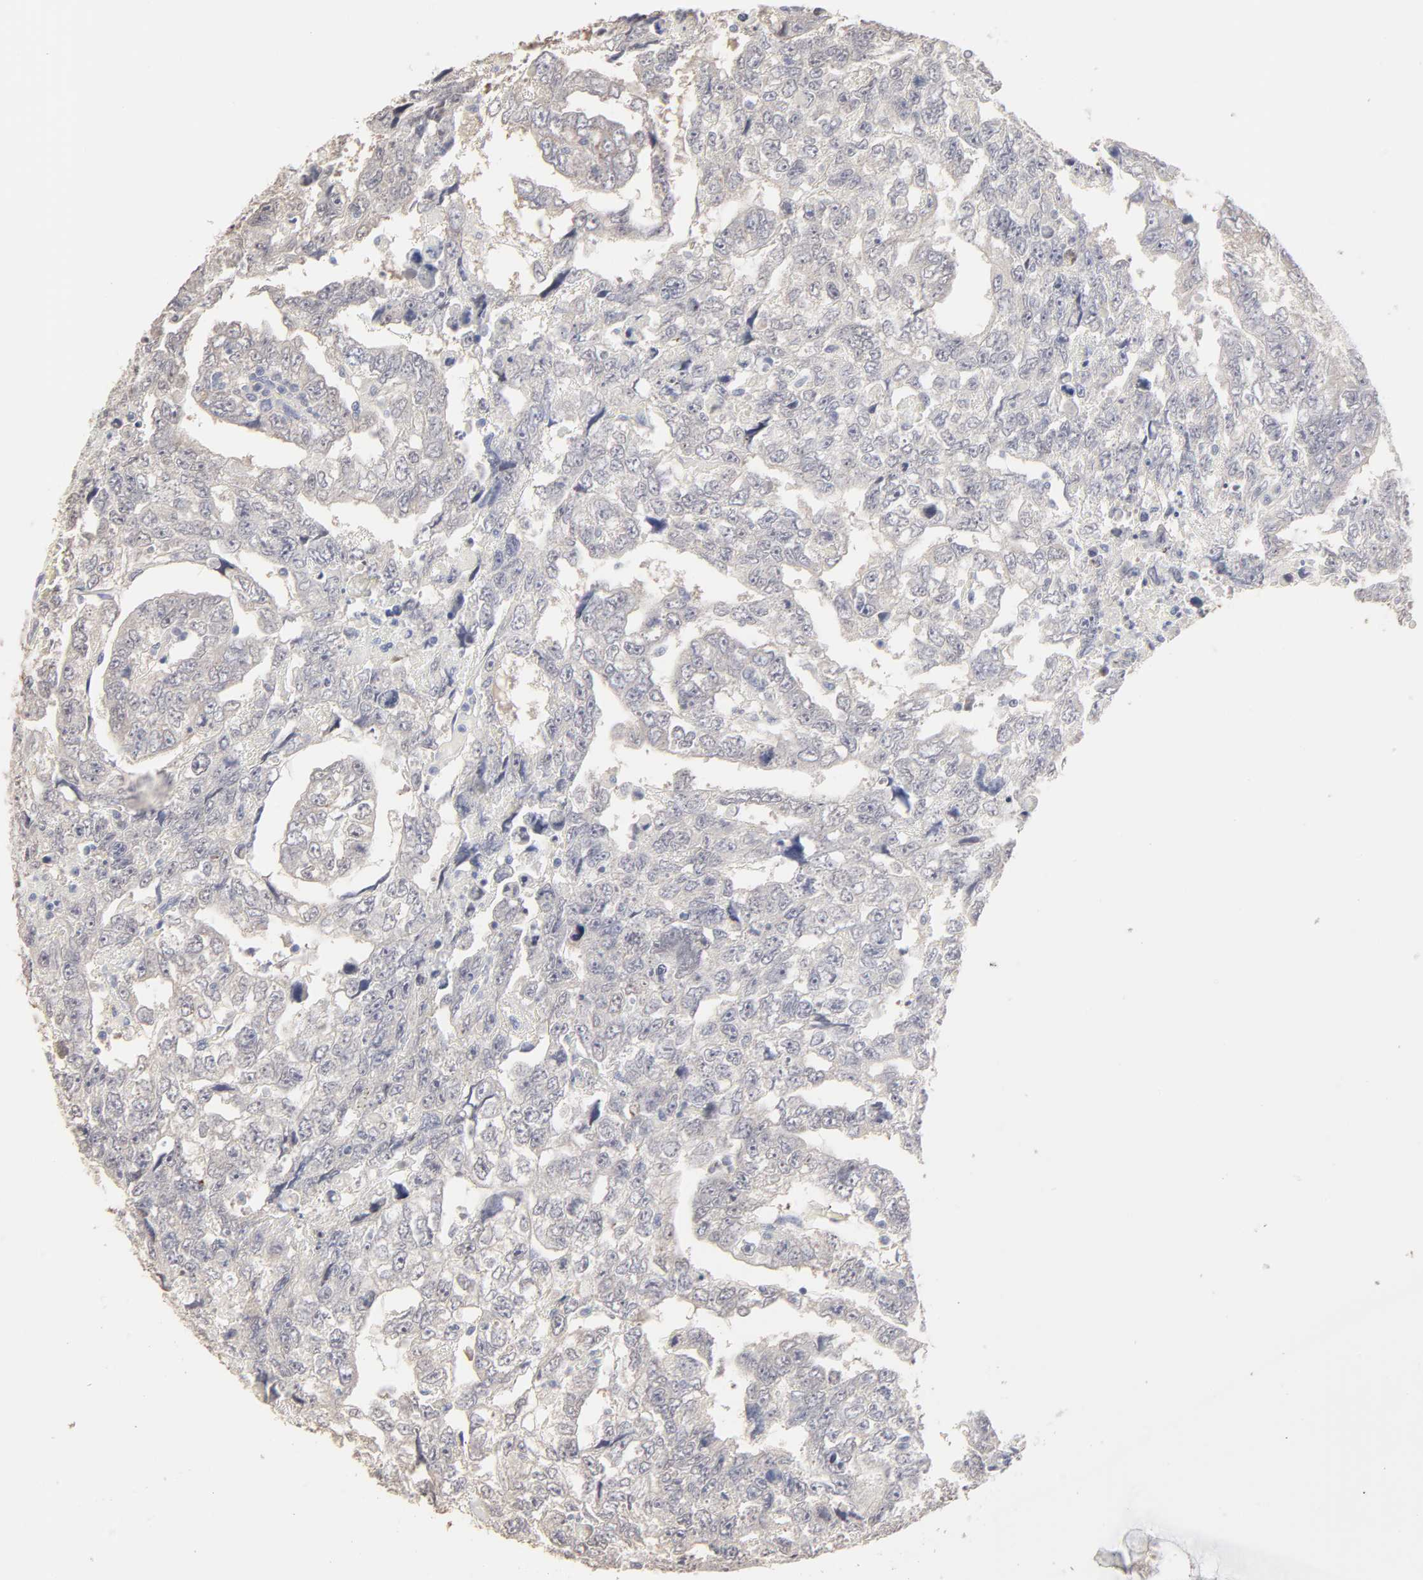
{"staining": {"intensity": "weak", "quantity": "<25%", "location": "cytoplasmic/membranous"}, "tissue": "testis cancer", "cell_type": "Tumor cells", "image_type": "cancer", "snomed": [{"axis": "morphology", "description": "Carcinoma, Embryonal, NOS"}, {"axis": "topography", "description": "Testis"}], "caption": "DAB immunohistochemical staining of testis cancer shows no significant staining in tumor cells. (Immunohistochemistry, brightfield microscopy, high magnification).", "gene": "DNAL4", "patient": {"sex": "male", "age": 36}}